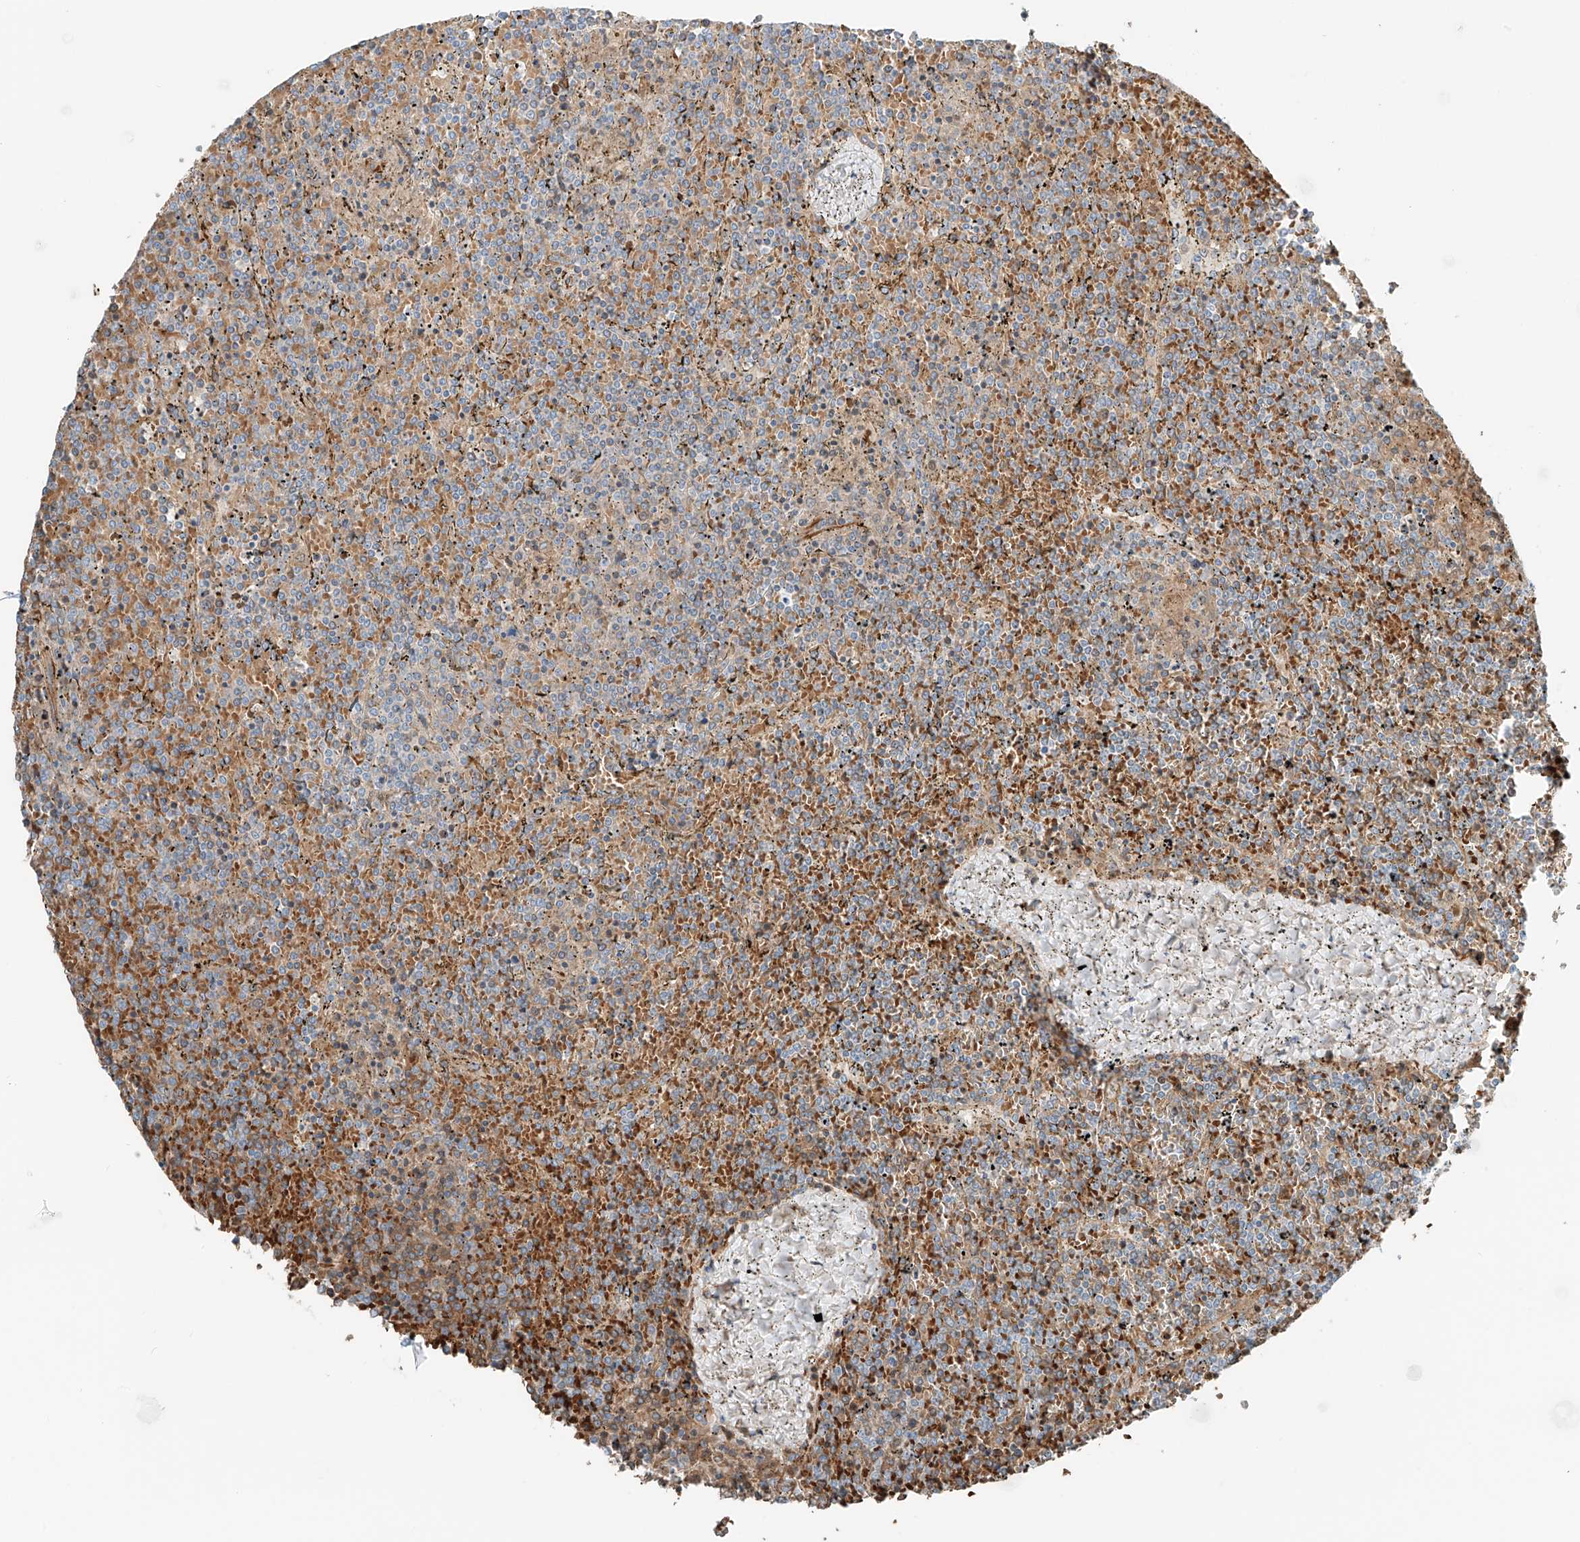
{"staining": {"intensity": "negative", "quantity": "none", "location": "none"}, "tissue": "lymphoma", "cell_type": "Tumor cells", "image_type": "cancer", "snomed": [{"axis": "morphology", "description": "Malignant lymphoma, non-Hodgkin's type, Low grade"}, {"axis": "topography", "description": "Spleen"}], "caption": "Immunohistochemistry image of human low-grade malignant lymphoma, non-Hodgkin's type stained for a protein (brown), which demonstrates no positivity in tumor cells. (Brightfield microscopy of DAB immunohistochemistry (IHC) at high magnification).", "gene": "EIPR1", "patient": {"sex": "female", "age": 19}}